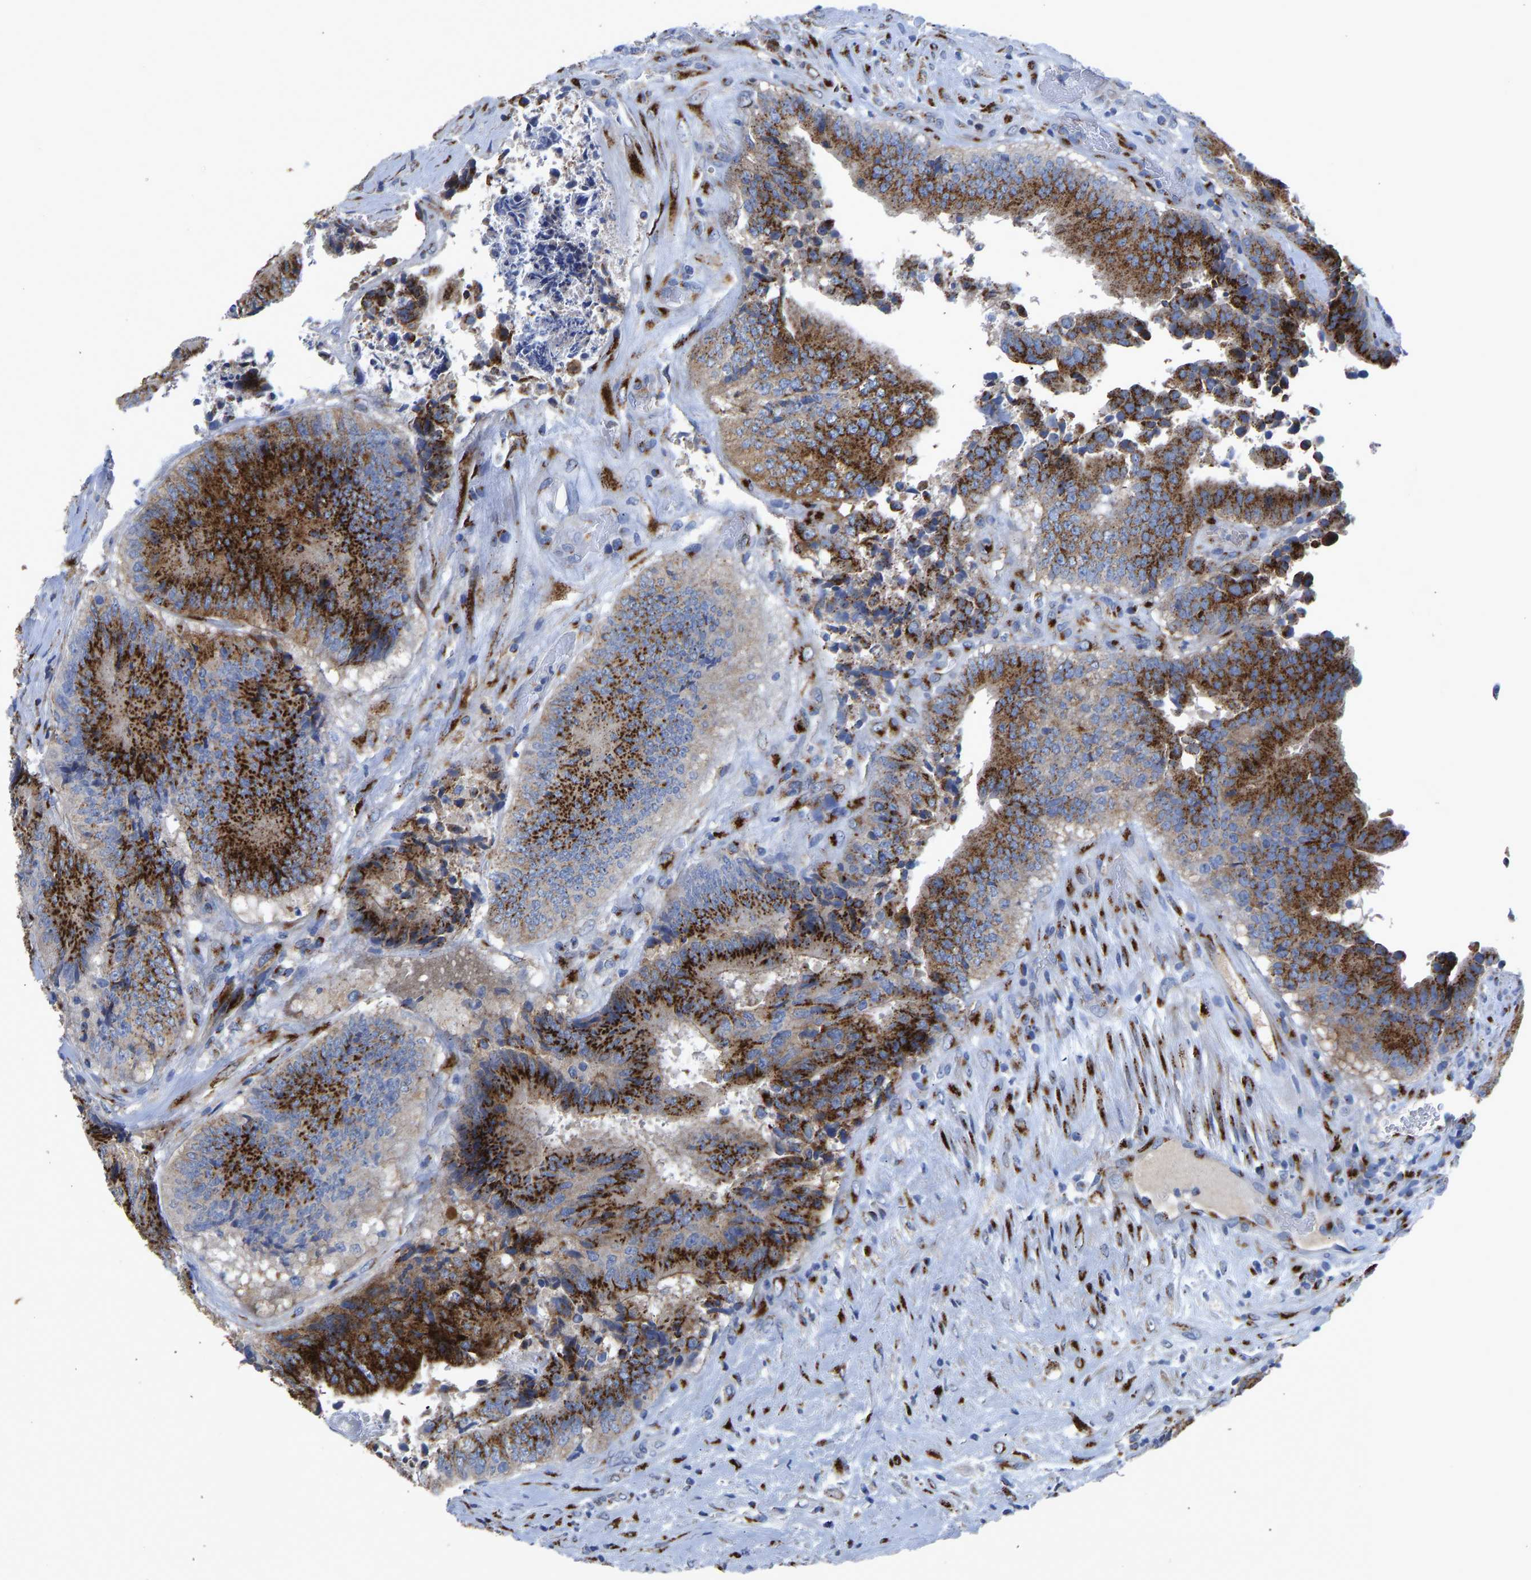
{"staining": {"intensity": "strong", "quantity": ">75%", "location": "cytoplasmic/membranous"}, "tissue": "colorectal cancer", "cell_type": "Tumor cells", "image_type": "cancer", "snomed": [{"axis": "morphology", "description": "Adenocarcinoma, NOS"}, {"axis": "topography", "description": "Rectum"}], "caption": "DAB immunohistochemical staining of human colorectal adenocarcinoma reveals strong cytoplasmic/membranous protein positivity in about >75% of tumor cells.", "gene": "TMEM87A", "patient": {"sex": "male", "age": 72}}